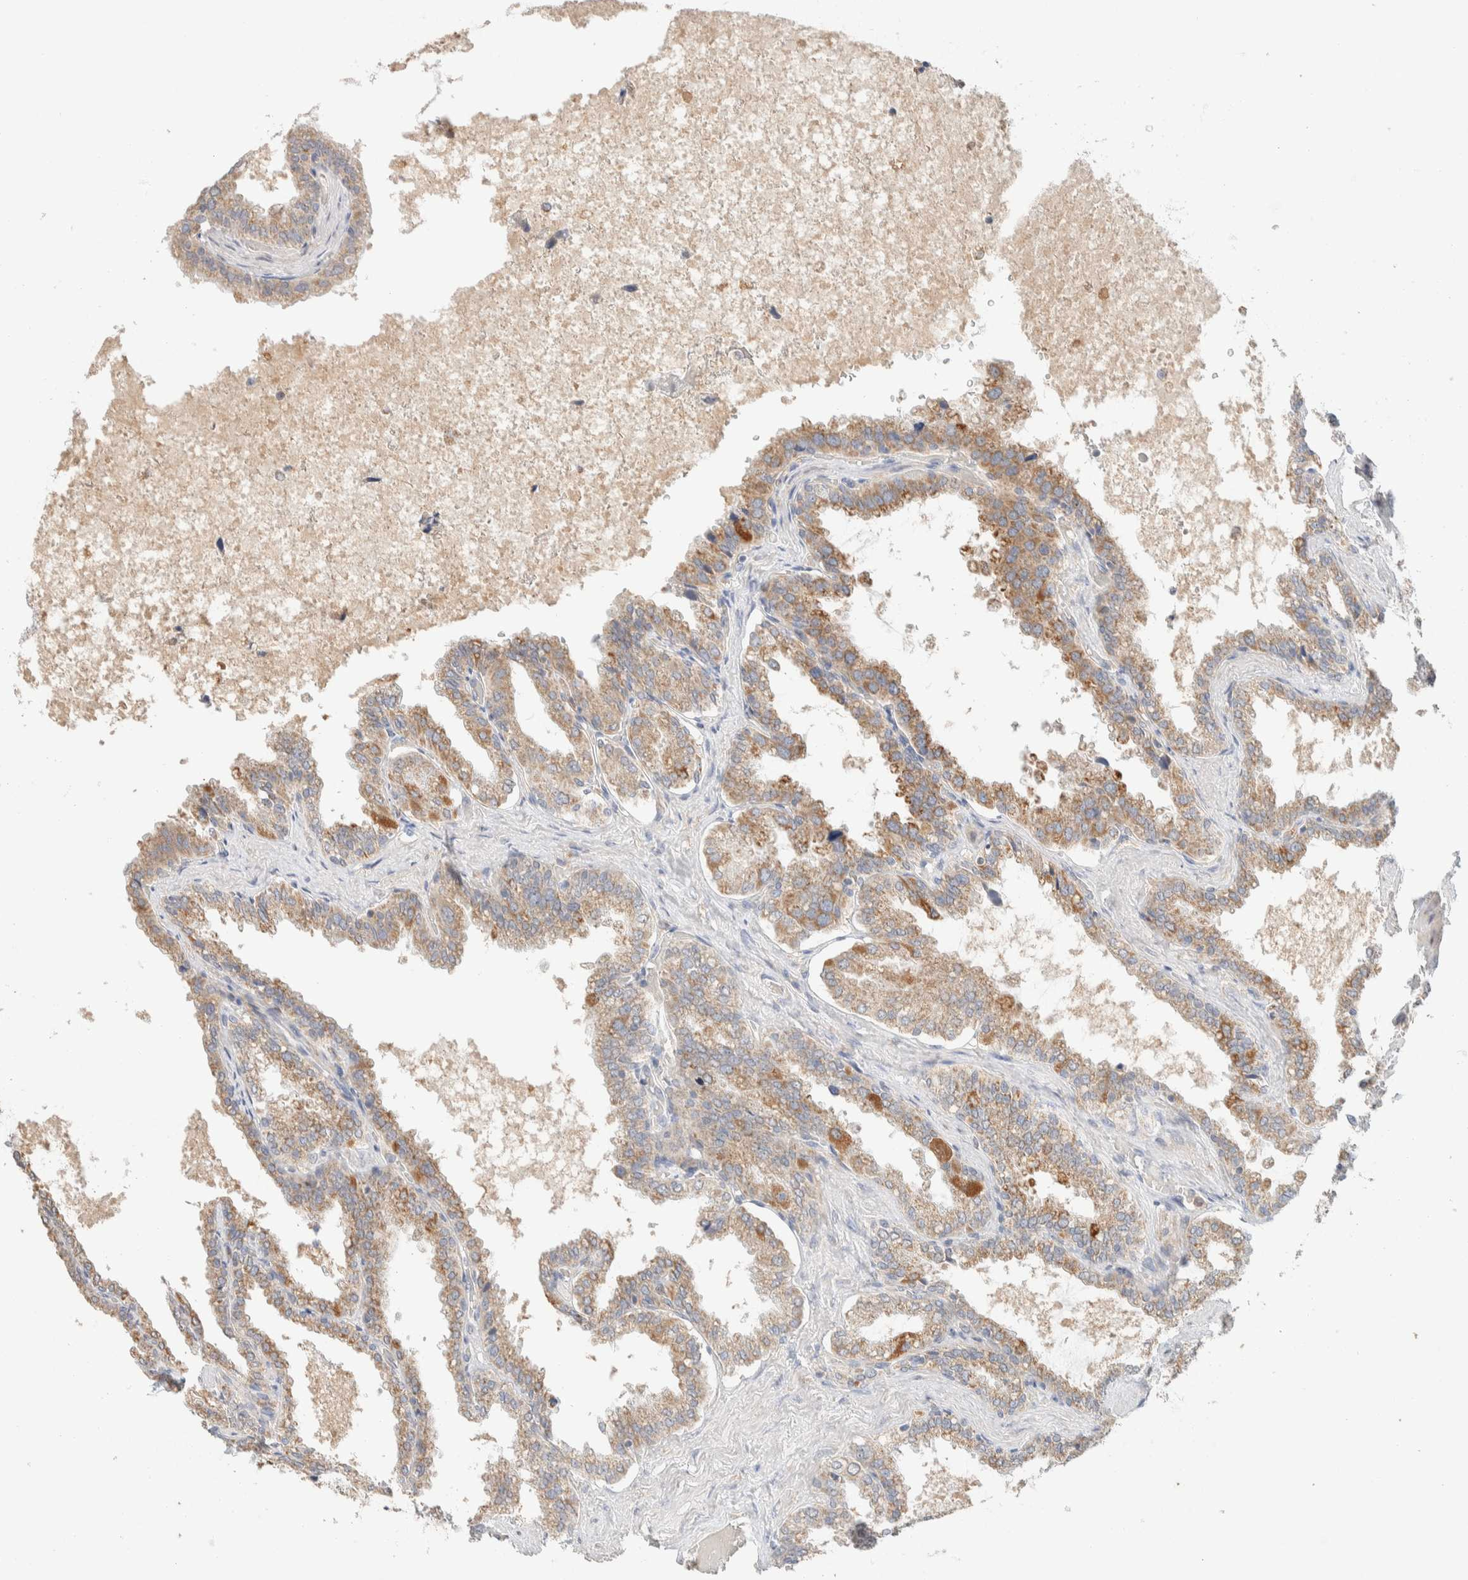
{"staining": {"intensity": "moderate", "quantity": ">75%", "location": "cytoplasmic/membranous"}, "tissue": "seminal vesicle", "cell_type": "Glandular cells", "image_type": "normal", "snomed": [{"axis": "morphology", "description": "Normal tissue, NOS"}, {"axis": "topography", "description": "Seminal veicle"}], "caption": "Moderate cytoplasmic/membranous expression for a protein is identified in about >75% of glandular cells of normal seminal vesicle using immunohistochemistry (IHC).", "gene": "HDHD3", "patient": {"sex": "male", "age": 46}}